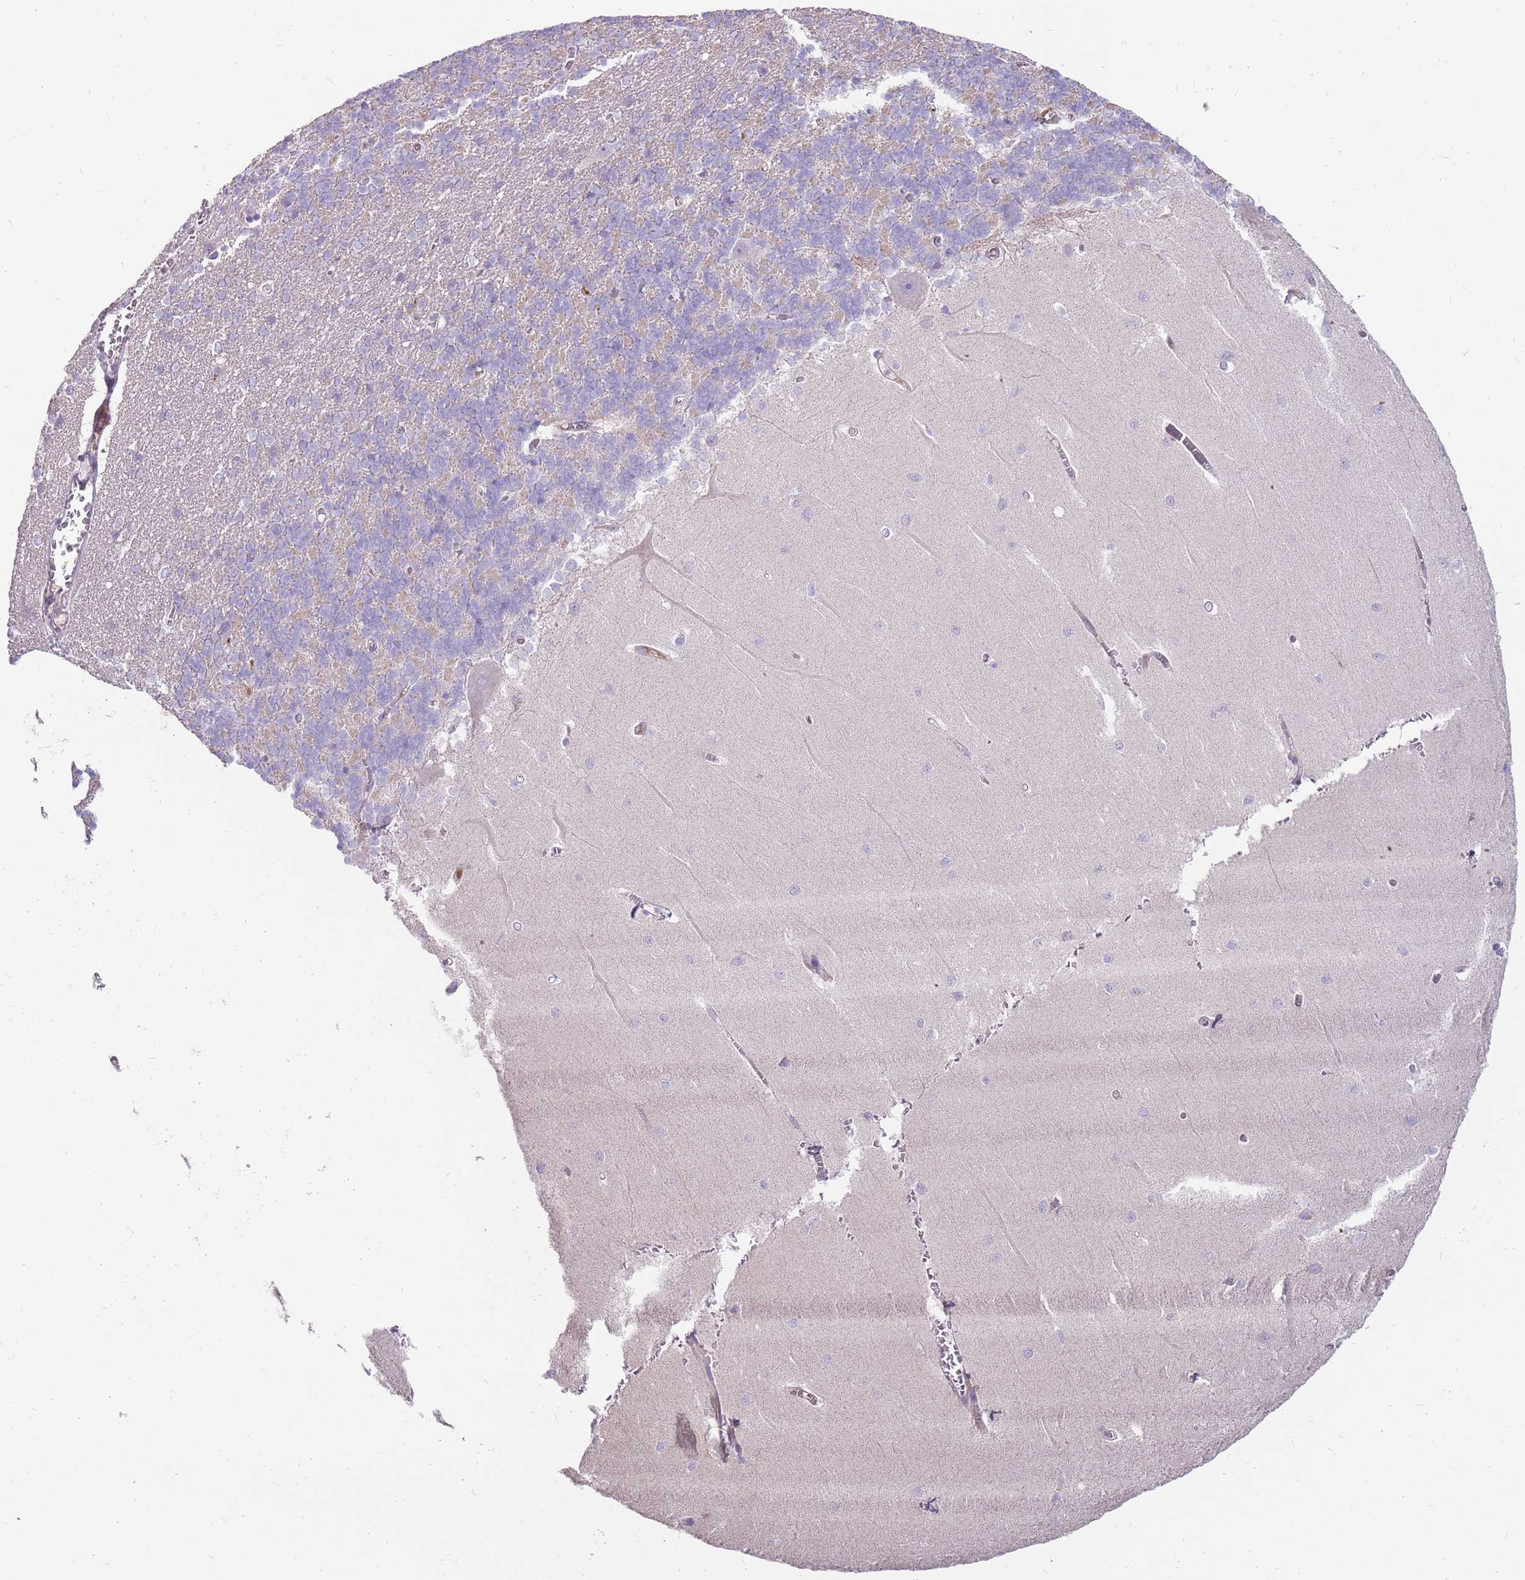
{"staining": {"intensity": "negative", "quantity": "none", "location": "none"}, "tissue": "cerebellum", "cell_type": "Cells in granular layer", "image_type": "normal", "snomed": [{"axis": "morphology", "description": "Normal tissue, NOS"}, {"axis": "topography", "description": "Cerebellum"}], "caption": "IHC of normal human cerebellum displays no positivity in cells in granular layer. (Immunohistochemistry, brightfield microscopy, high magnification).", "gene": "MCUB", "patient": {"sex": "male", "age": 37}}